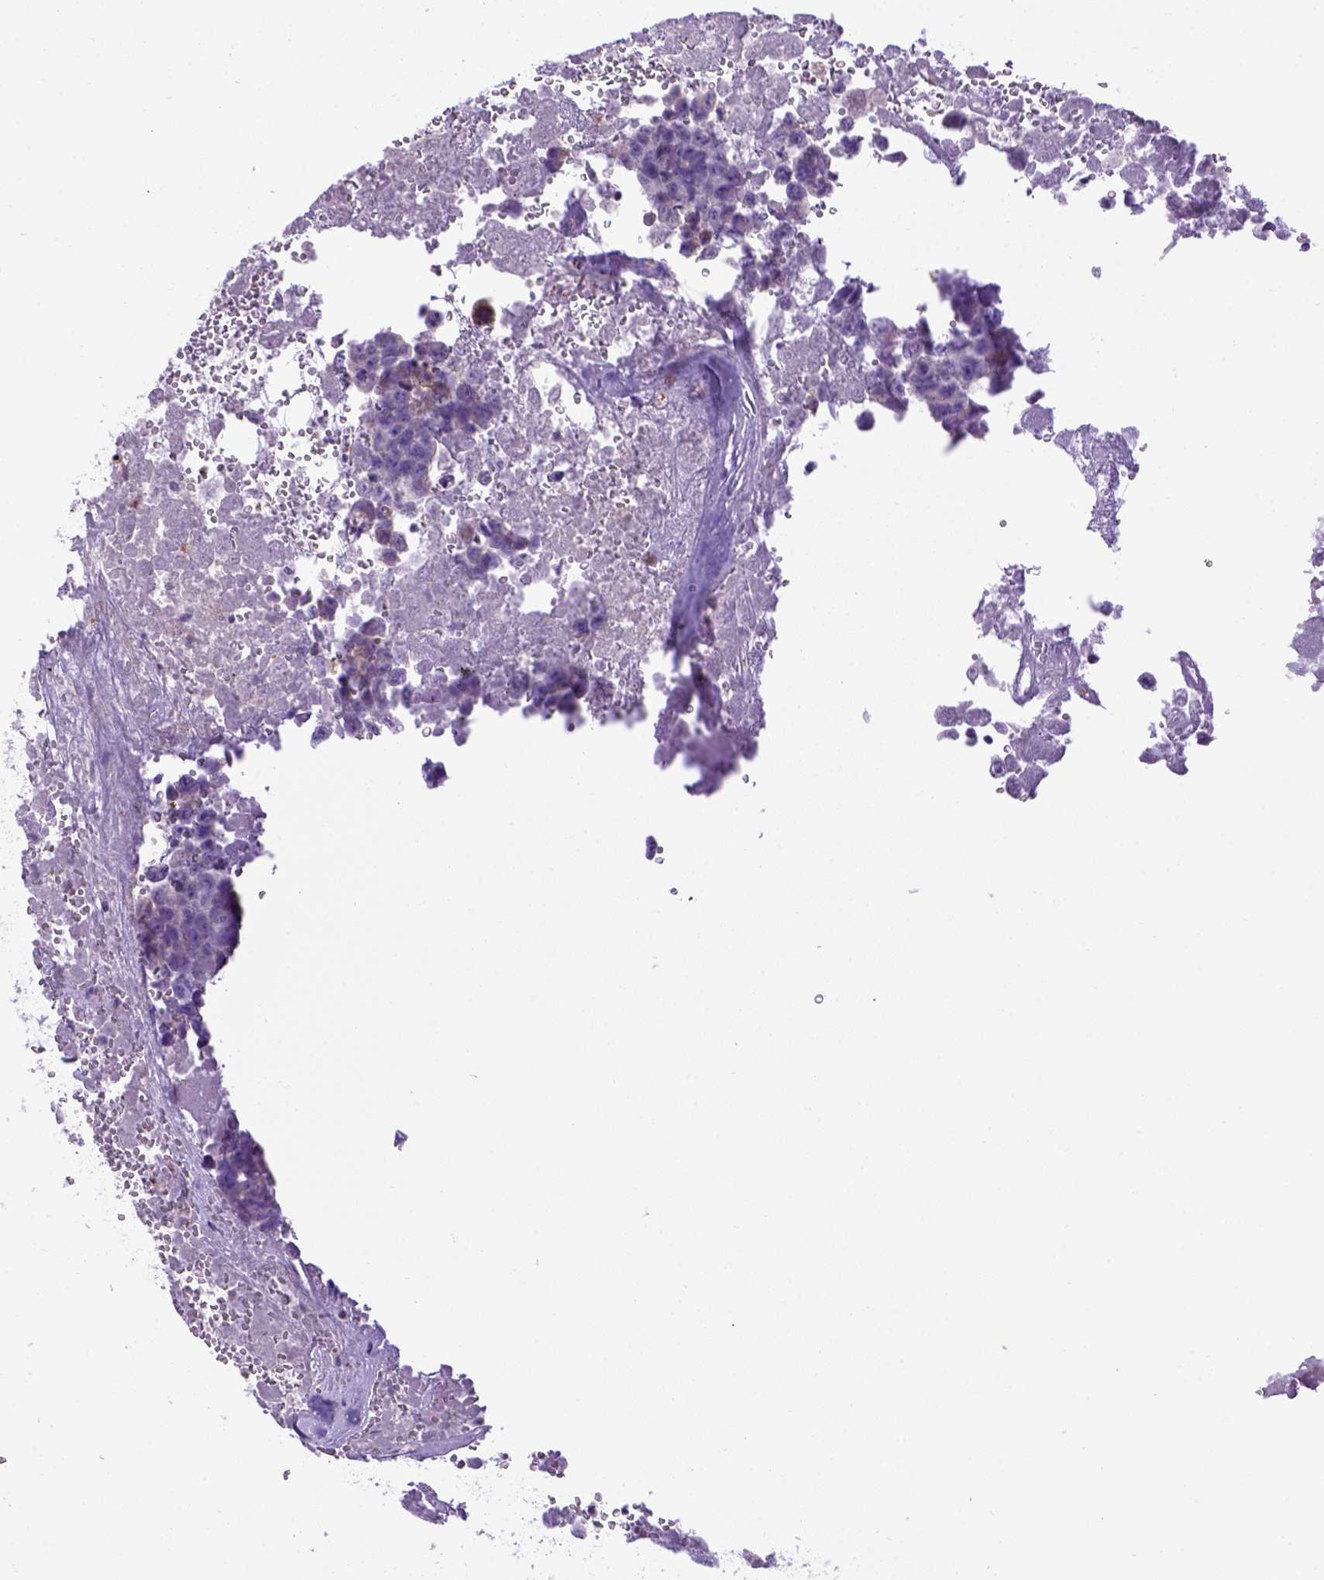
{"staining": {"intensity": "negative", "quantity": "none", "location": "none"}, "tissue": "testis cancer", "cell_type": "Tumor cells", "image_type": "cancer", "snomed": [{"axis": "morphology", "description": "Carcinoma, Embryonal, NOS"}, {"axis": "topography", "description": "Testis"}], "caption": "Tumor cells show no significant positivity in testis cancer.", "gene": "PTGES", "patient": {"sex": "male", "age": 18}}